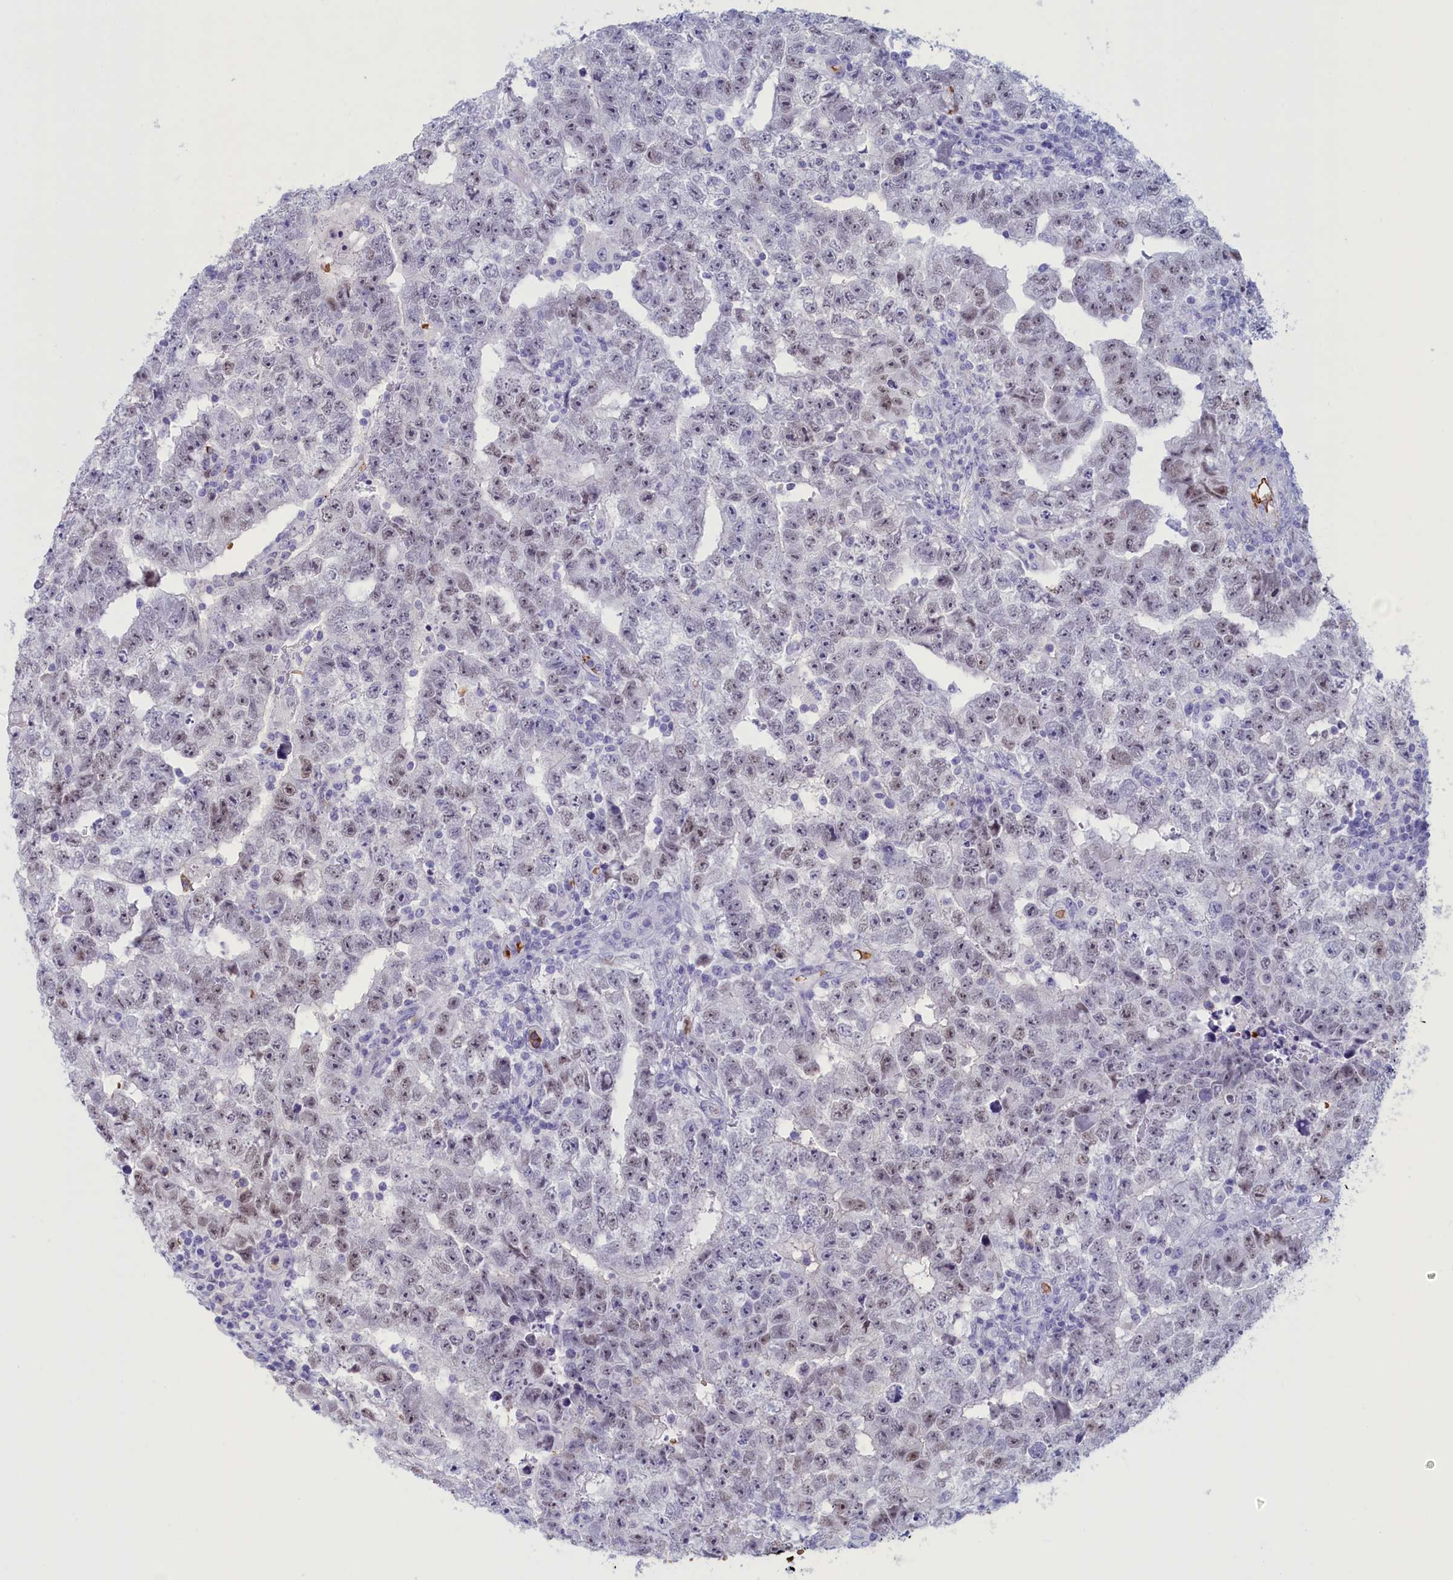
{"staining": {"intensity": "weak", "quantity": "<25%", "location": "nuclear"}, "tissue": "testis cancer", "cell_type": "Tumor cells", "image_type": "cancer", "snomed": [{"axis": "morphology", "description": "Carcinoma, Embryonal, NOS"}, {"axis": "topography", "description": "Testis"}], "caption": "Protein analysis of embryonal carcinoma (testis) exhibits no significant expression in tumor cells.", "gene": "GAPDHS", "patient": {"sex": "male", "age": 25}}